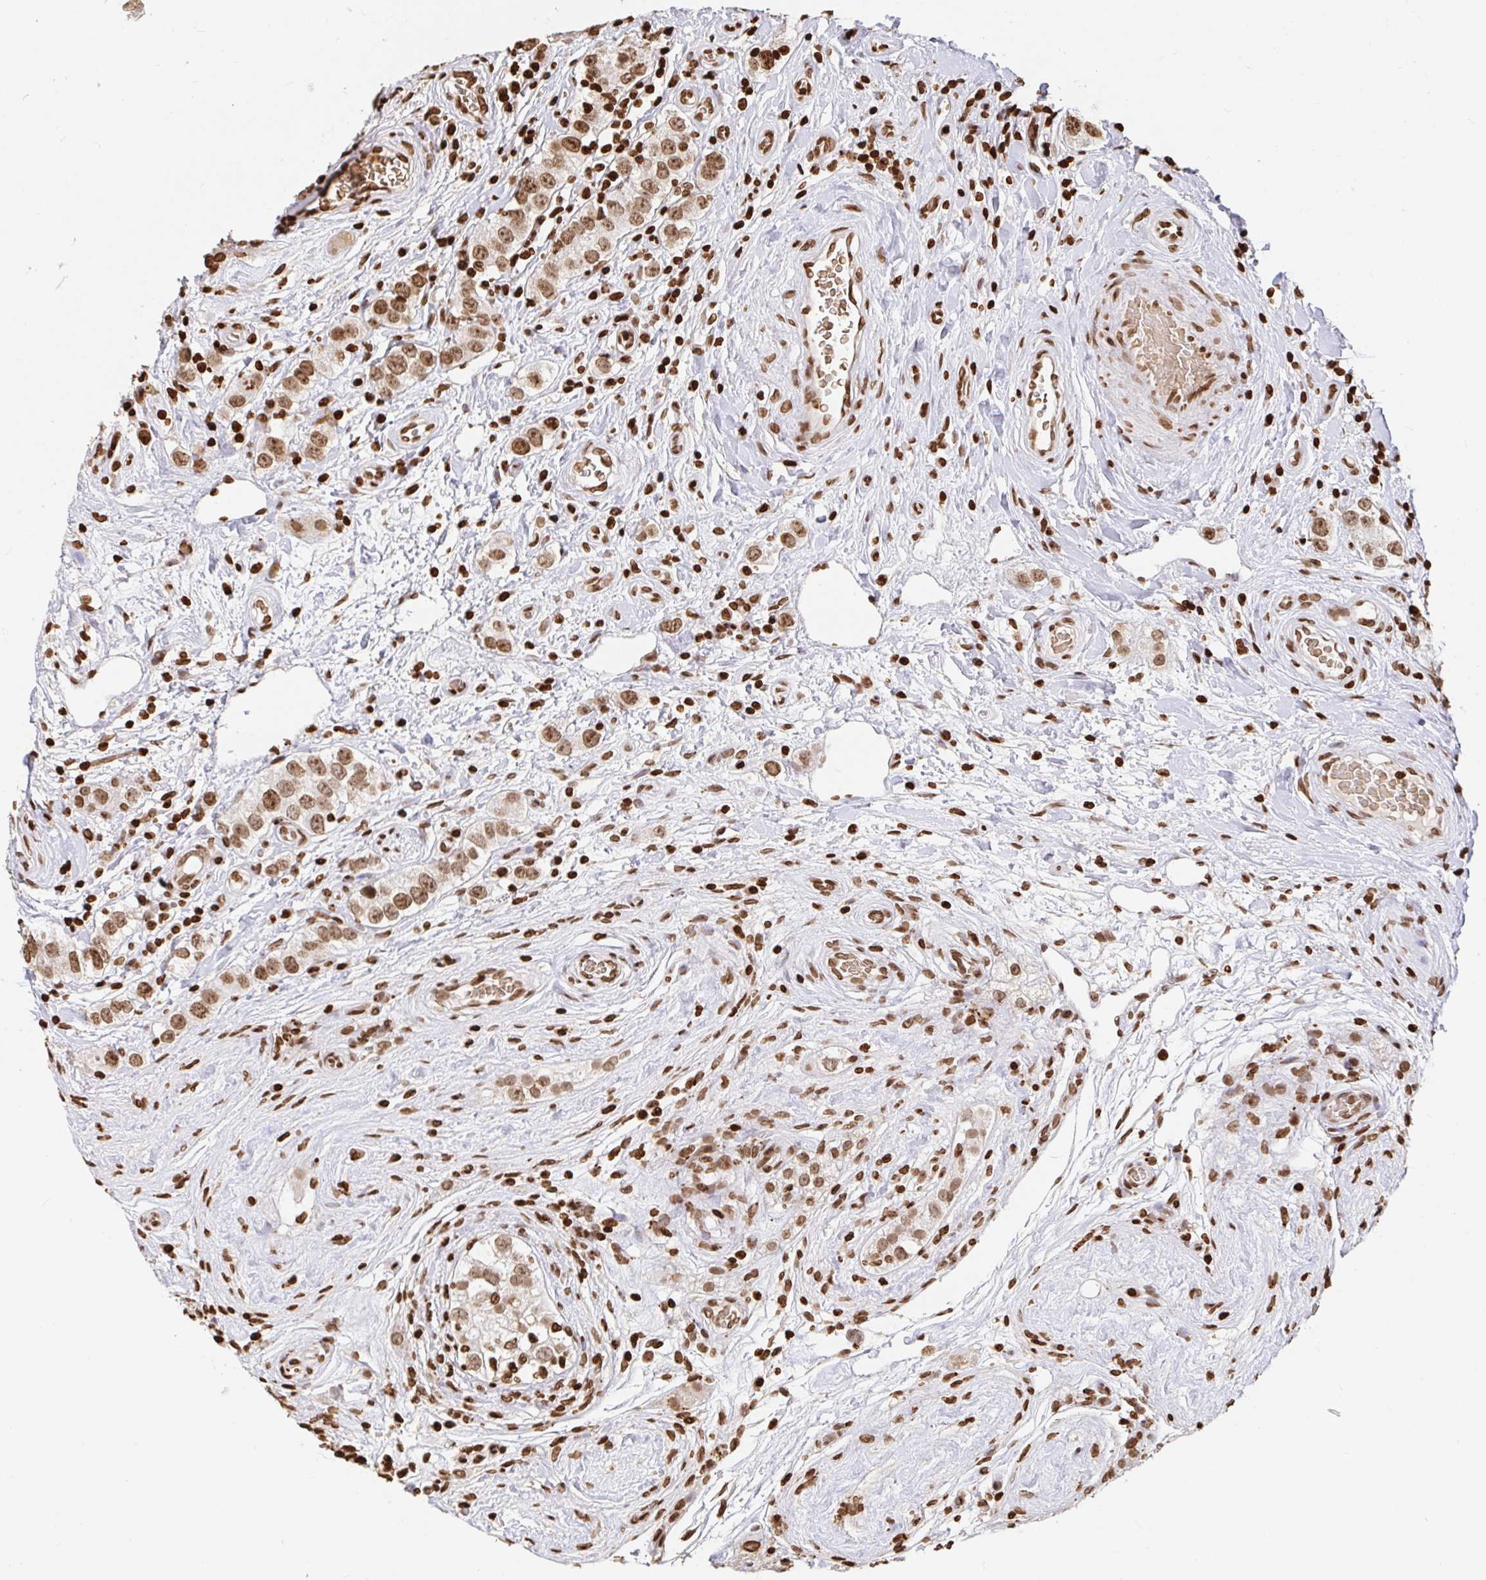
{"staining": {"intensity": "moderate", "quantity": ">75%", "location": "nuclear"}, "tissue": "testis cancer", "cell_type": "Tumor cells", "image_type": "cancer", "snomed": [{"axis": "morphology", "description": "Seminoma, NOS"}, {"axis": "topography", "description": "Testis"}], "caption": "The image shows staining of testis seminoma, revealing moderate nuclear protein staining (brown color) within tumor cells.", "gene": "H2BC5", "patient": {"sex": "male", "age": 34}}